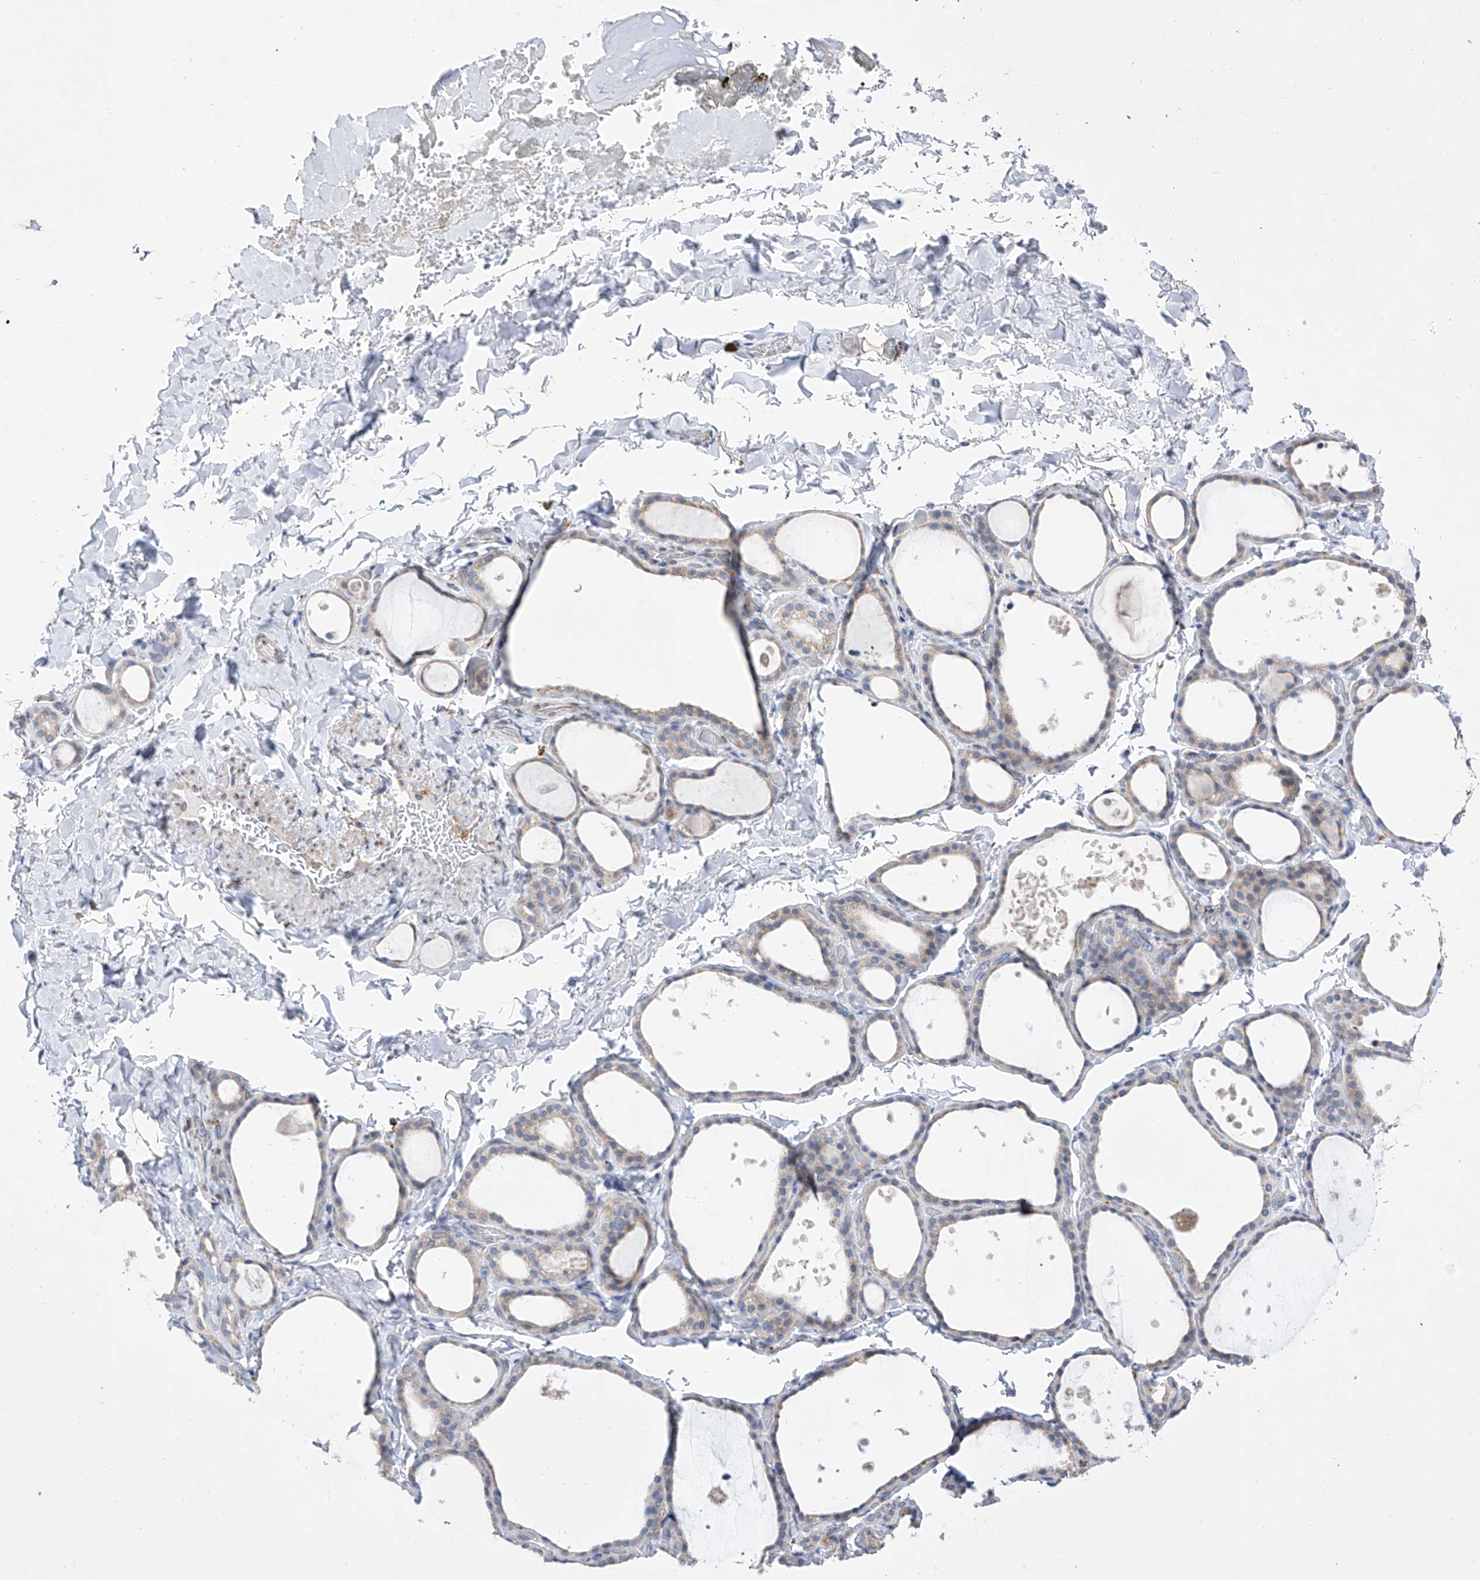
{"staining": {"intensity": "negative", "quantity": "none", "location": "none"}, "tissue": "thyroid gland", "cell_type": "Glandular cells", "image_type": "normal", "snomed": [{"axis": "morphology", "description": "Normal tissue, NOS"}, {"axis": "topography", "description": "Thyroid gland"}], "caption": "Immunohistochemical staining of normal human thyroid gland reveals no significant expression in glandular cells.", "gene": "LCLAT1", "patient": {"sex": "female", "age": 44}}